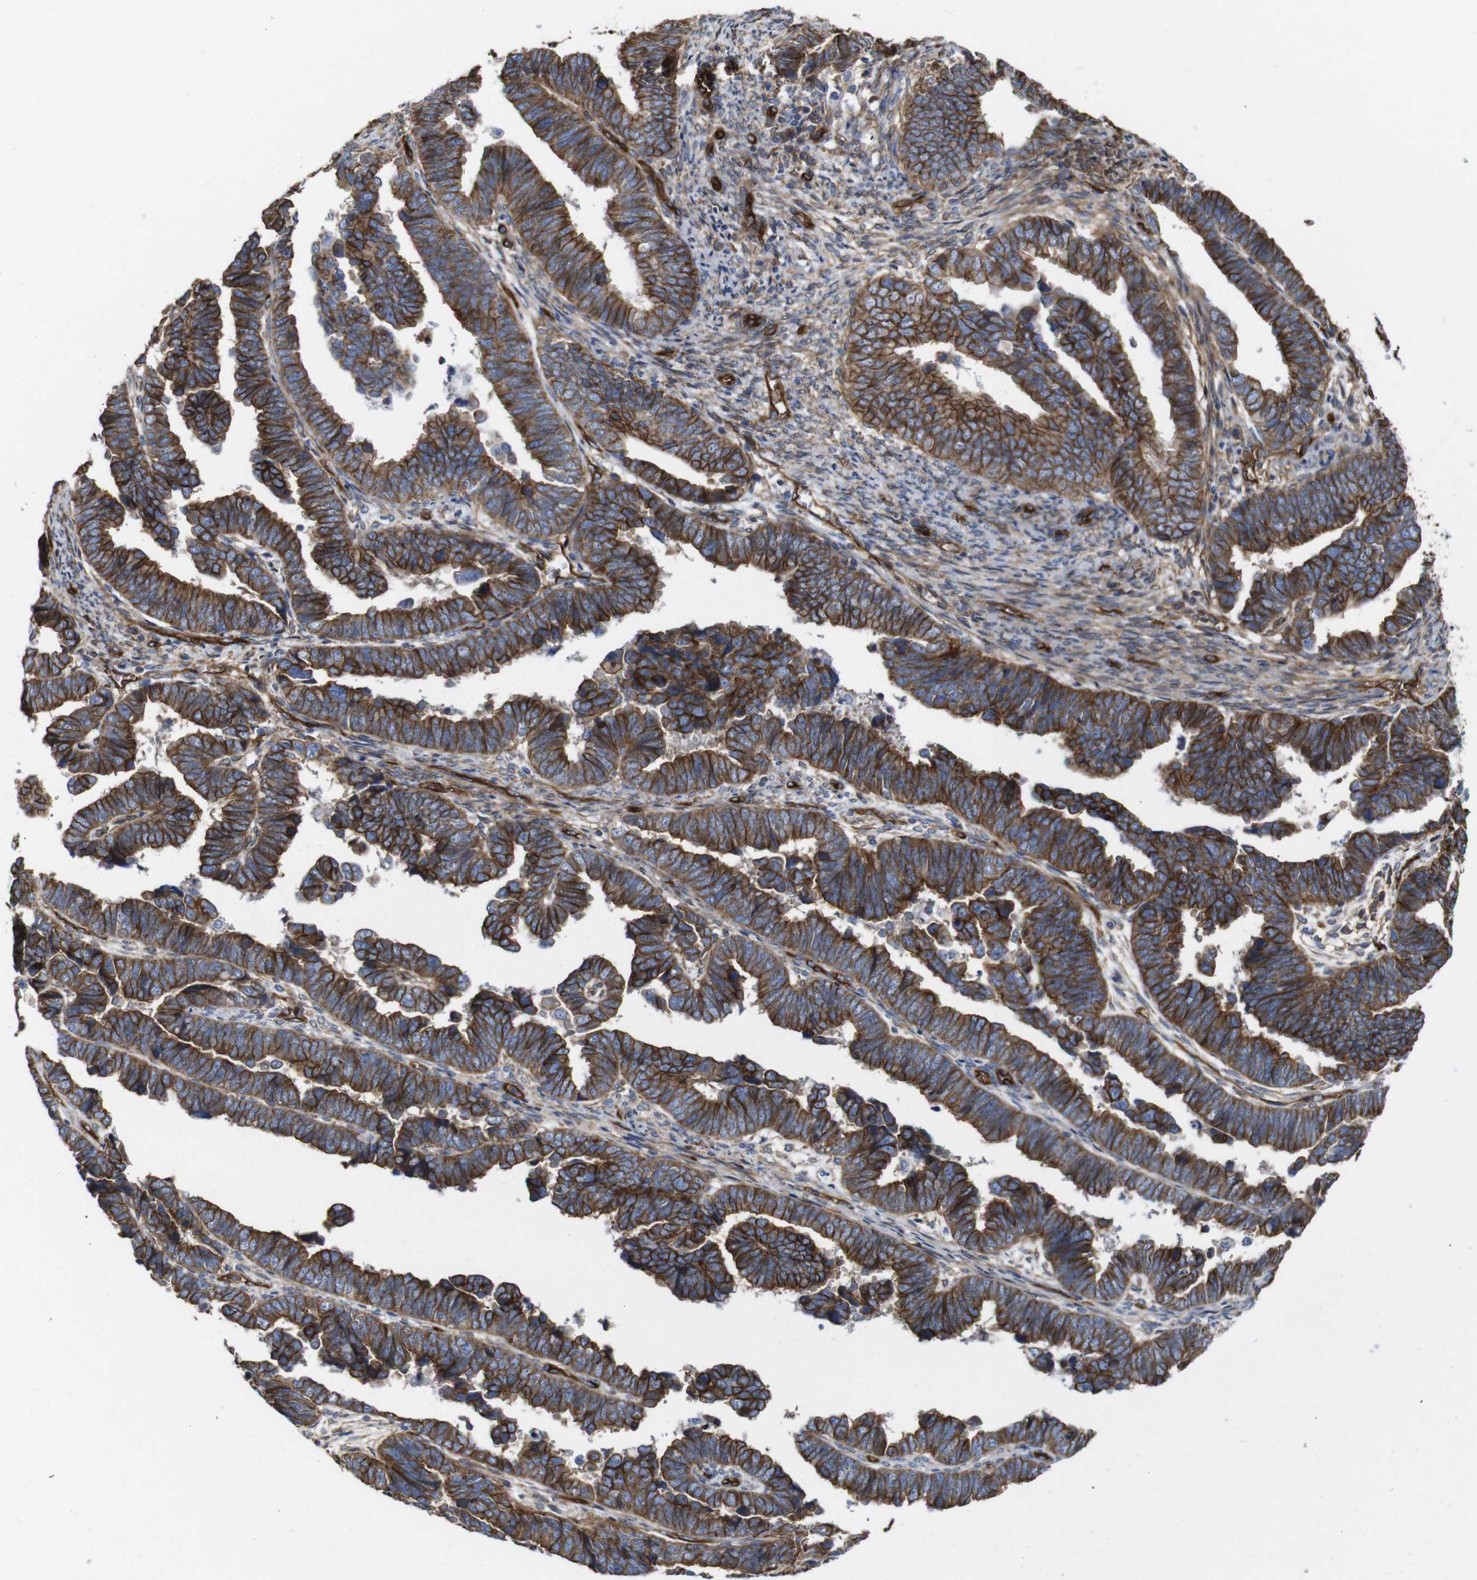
{"staining": {"intensity": "moderate", "quantity": ">75%", "location": "cytoplasmic/membranous"}, "tissue": "endometrial cancer", "cell_type": "Tumor cells", "image_type": "cancer", "snomed": [{"axis": "morphology", "description": "Adenocarcinoma, NOS"}, {"axis": "topography", "description": "Endometrium"}], "caption": "Protein analysis of endometrial cancer (adenocarcinoma) tissue reveals moderate cytoplasmic/membranous staining in about >75% of tumor cells. (brown staining indicates protein expression, while blue staining denotes nuclei).", "gene": "SPTBN1", "patient": {"sex": "female", "age": 75}}